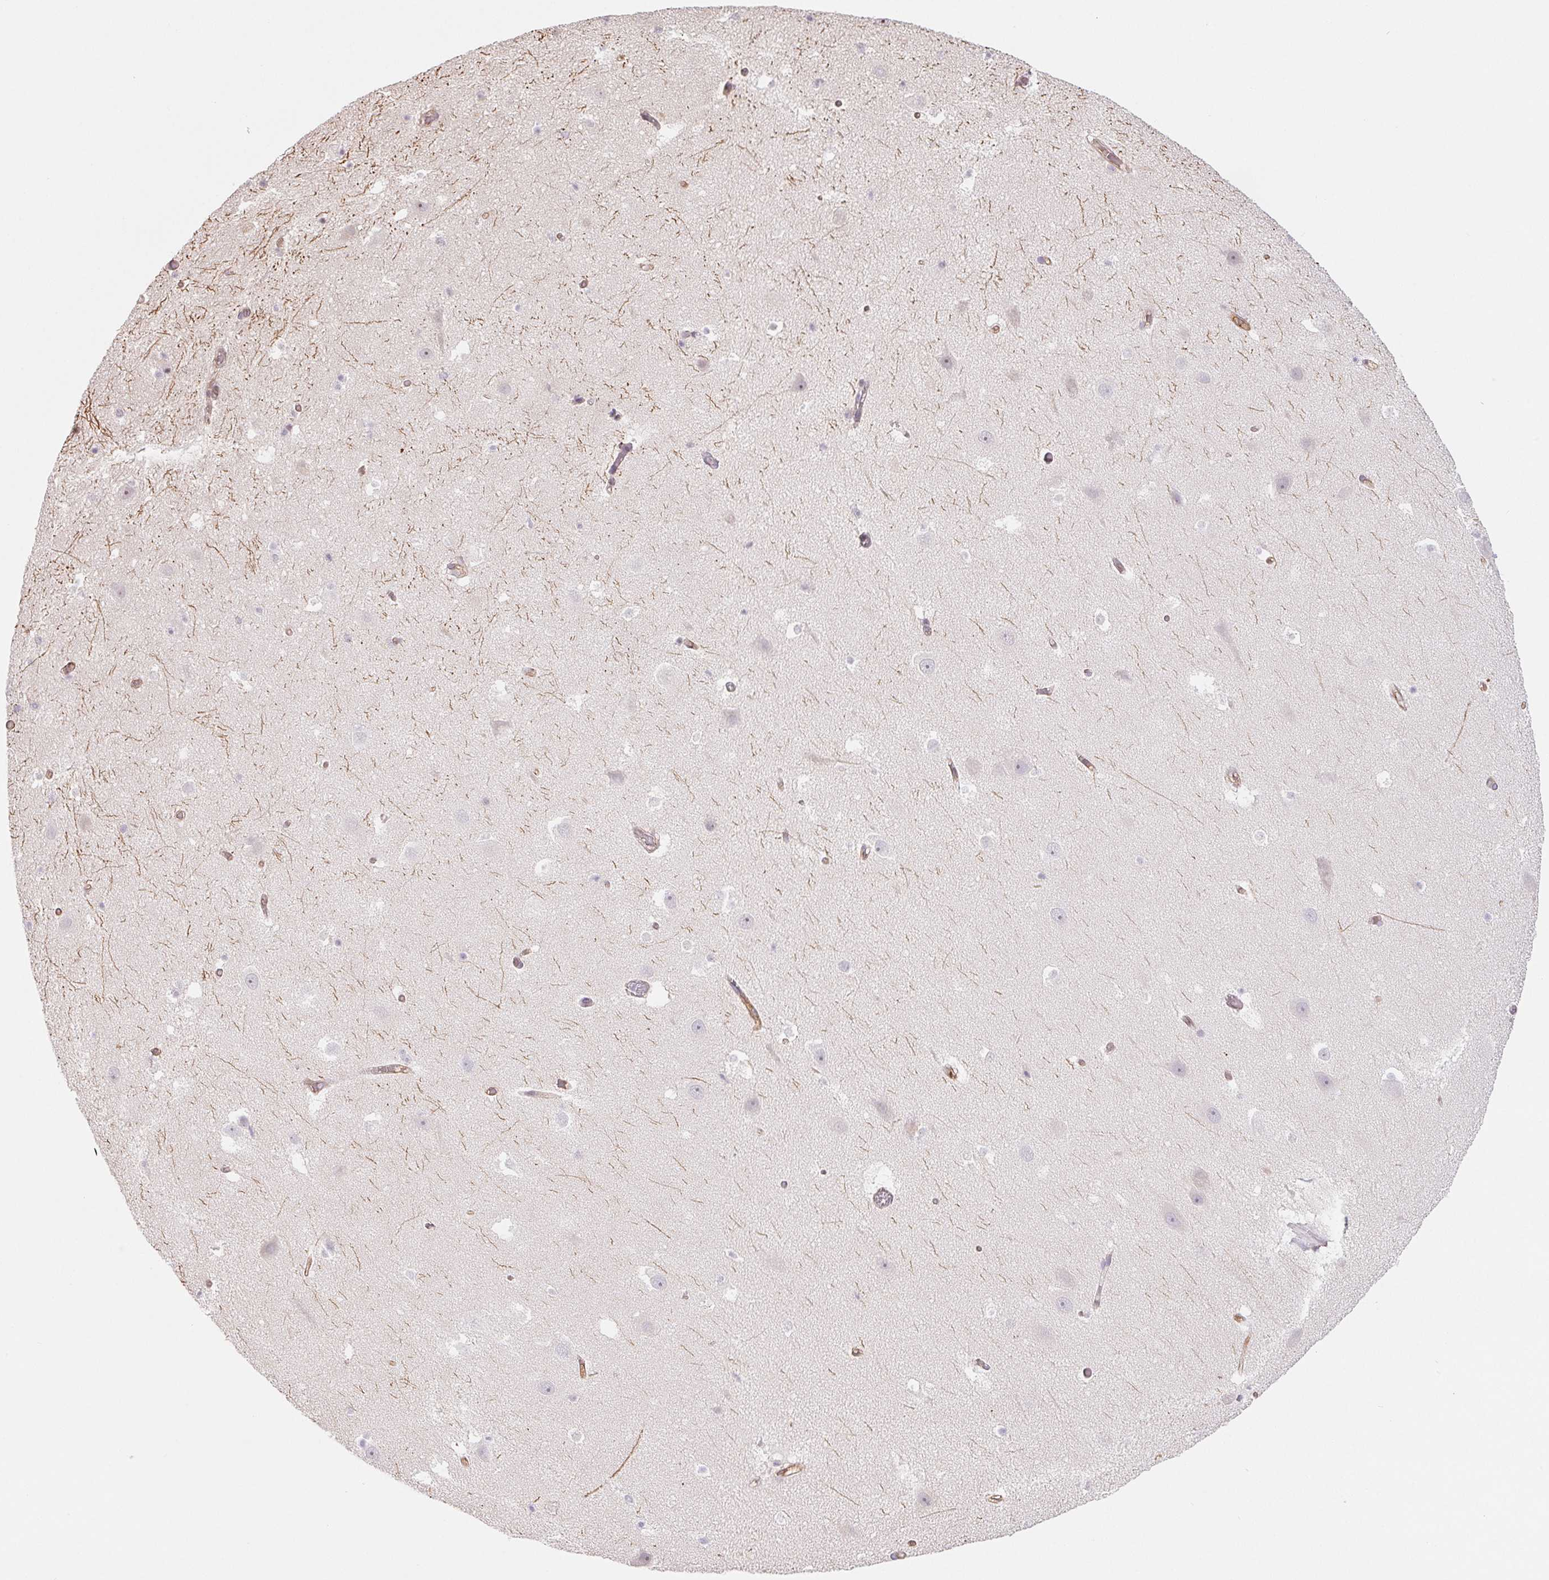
{"staining": {"intensity": "negative", "quantity": "none", "location": "none"}, "tissue": "hippocampus", "cell_type": "Glial cells", "image_type": "normal", "snomed": [{"axis": "morphology", "description": "Normal tissue, NOS"}, {"axis": "topography", "description": "Hippocampus"}], "caption": "The histopathology image reveals no significant staining in glial cells of hippocampus.", "gene": "ANKRD13B", "patient": {"sex": "male", "age": 26}}